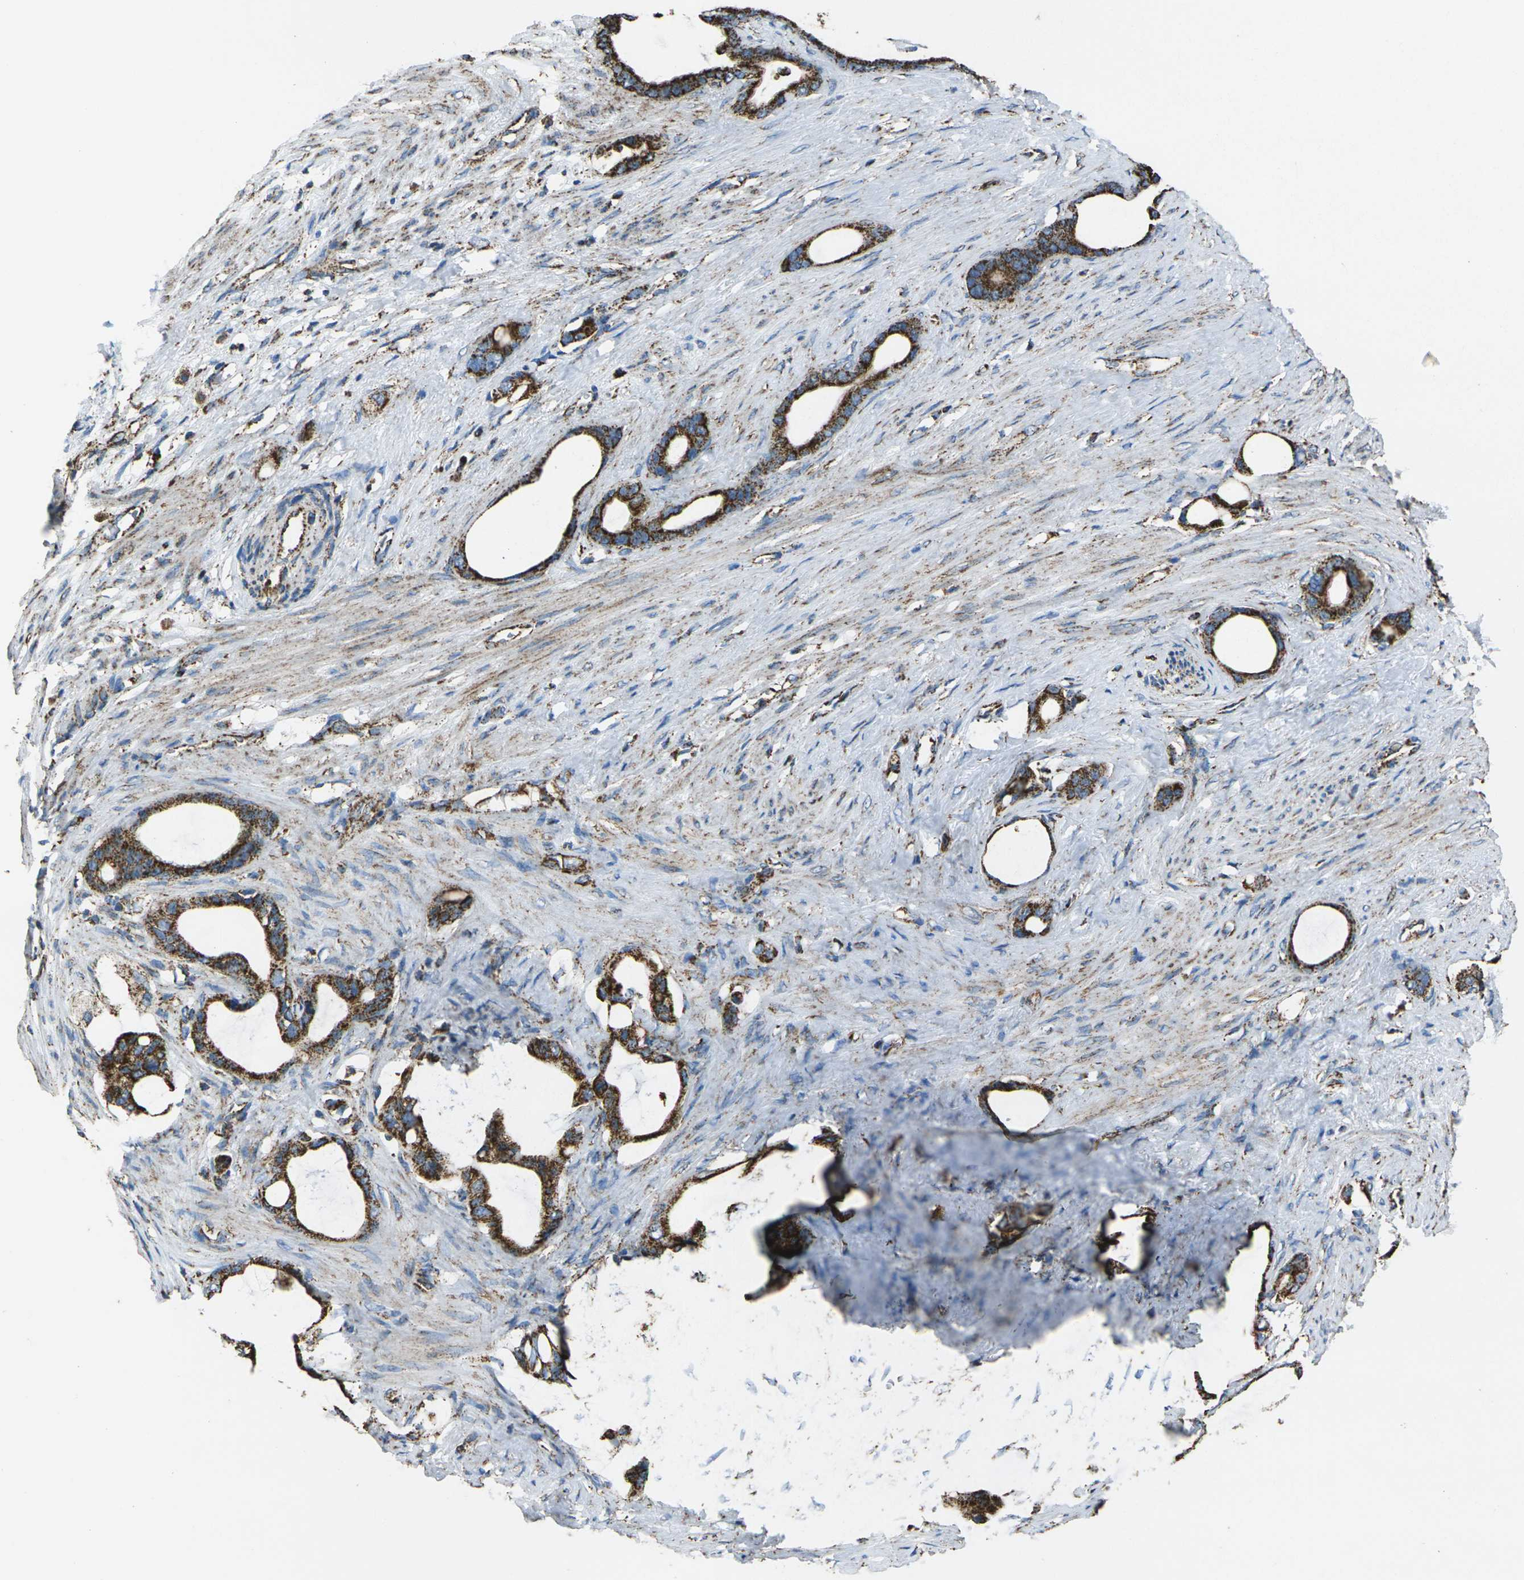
{"staining": {"intensity": "strong", "quantity": ">75%", "location": "cytoplasmic/membranous"}, "tissue": "stomach cancer", "cell_type": "Tumor cells", "image_type": "cancer", "snomed": [{"axis": "morphology", "description": "Adenocarcinoma, NOS"}, {"axis": "topography", "description": "Stomach"}], "caption": "Immunohistochemical staining of human stomach cancer (adenocarcinoma) shows high levels of strong cytoplasmic/membranous staining in about >75% of tumor cells. (IHC, brightfield microscopy, high magnification).", "gene": "KLHL5", "patient": {"sex": "female", "age": 75}}